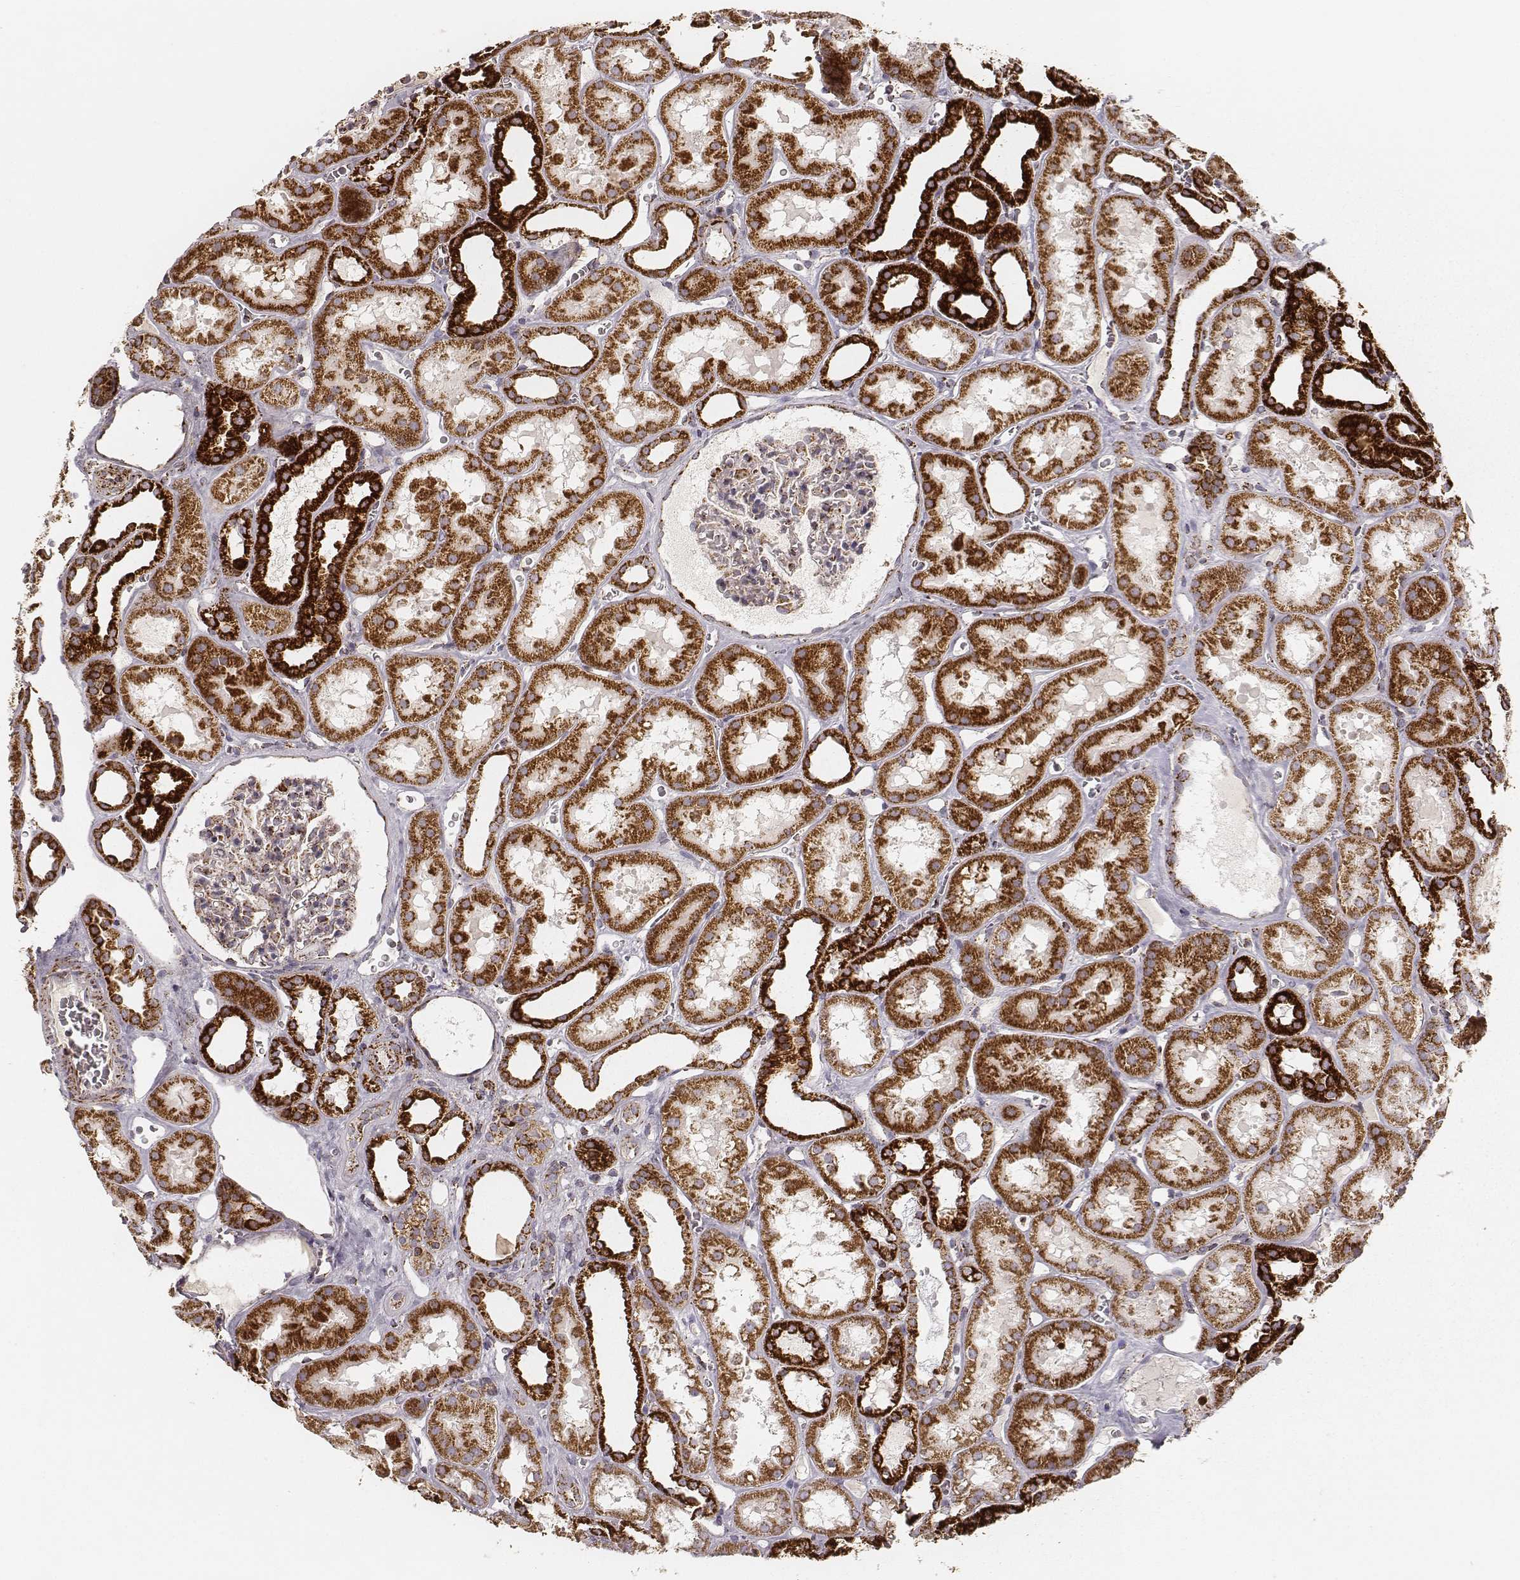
{"staining": {"intensity": "strong", "quantity": "25%-75%", "location": "cytoplasmic/membranous"}, "tissue": "kidney", "cell_type": "Cells in glomeruli", "image_type": "normal", "snomed": [{"axis": "morphology", "description": "Normal tissue, NOS"}, {"axis": "topography", "description": "Kidney"}], "caption": "Immunohistochemical staining of normal human kidney shows strong cytoplasmic/membranous protein positivity in approximately 25%-75% of cells in glomeruli.", "gene": "CS", "patient": {"sex": "female", "age": 41}}